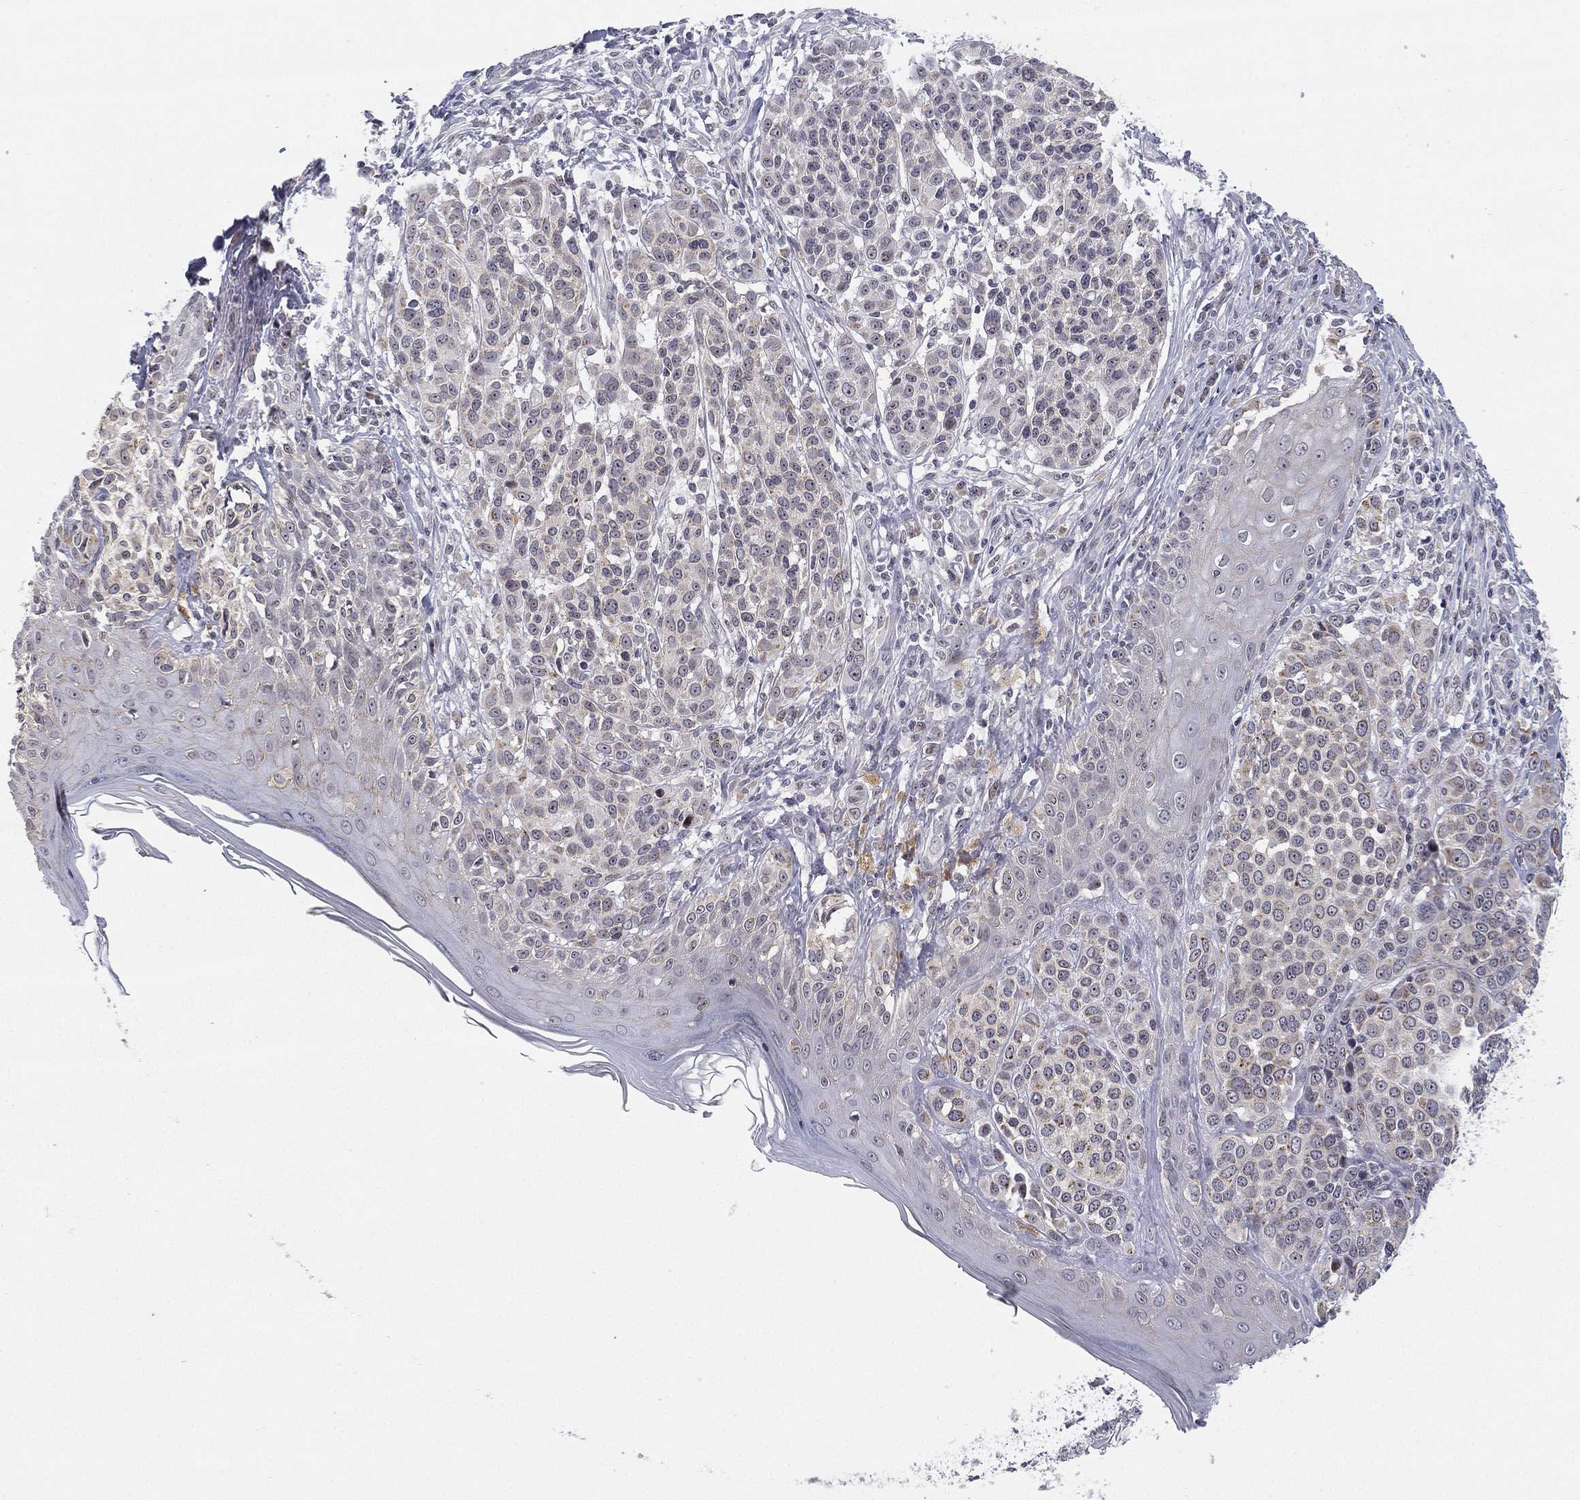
{"staining": {"intensity": "weak", "quantity": "<25%", "location": "cytoplasmic/membranous"}, "tissue": "melanoma", "cell_type": "Tumor cells", "image_type": "cancer", "snomed": [{"axis": "morphology", "description": "Malignant melanoma, NOS"}, {"axis": "topography", "description": "Skin"}], "caption": "Tumor cells are negative for brown protein staining in malignant melanoma.", "gene": "MS4A8", "patient": {"sex": "male", "age": 79}}